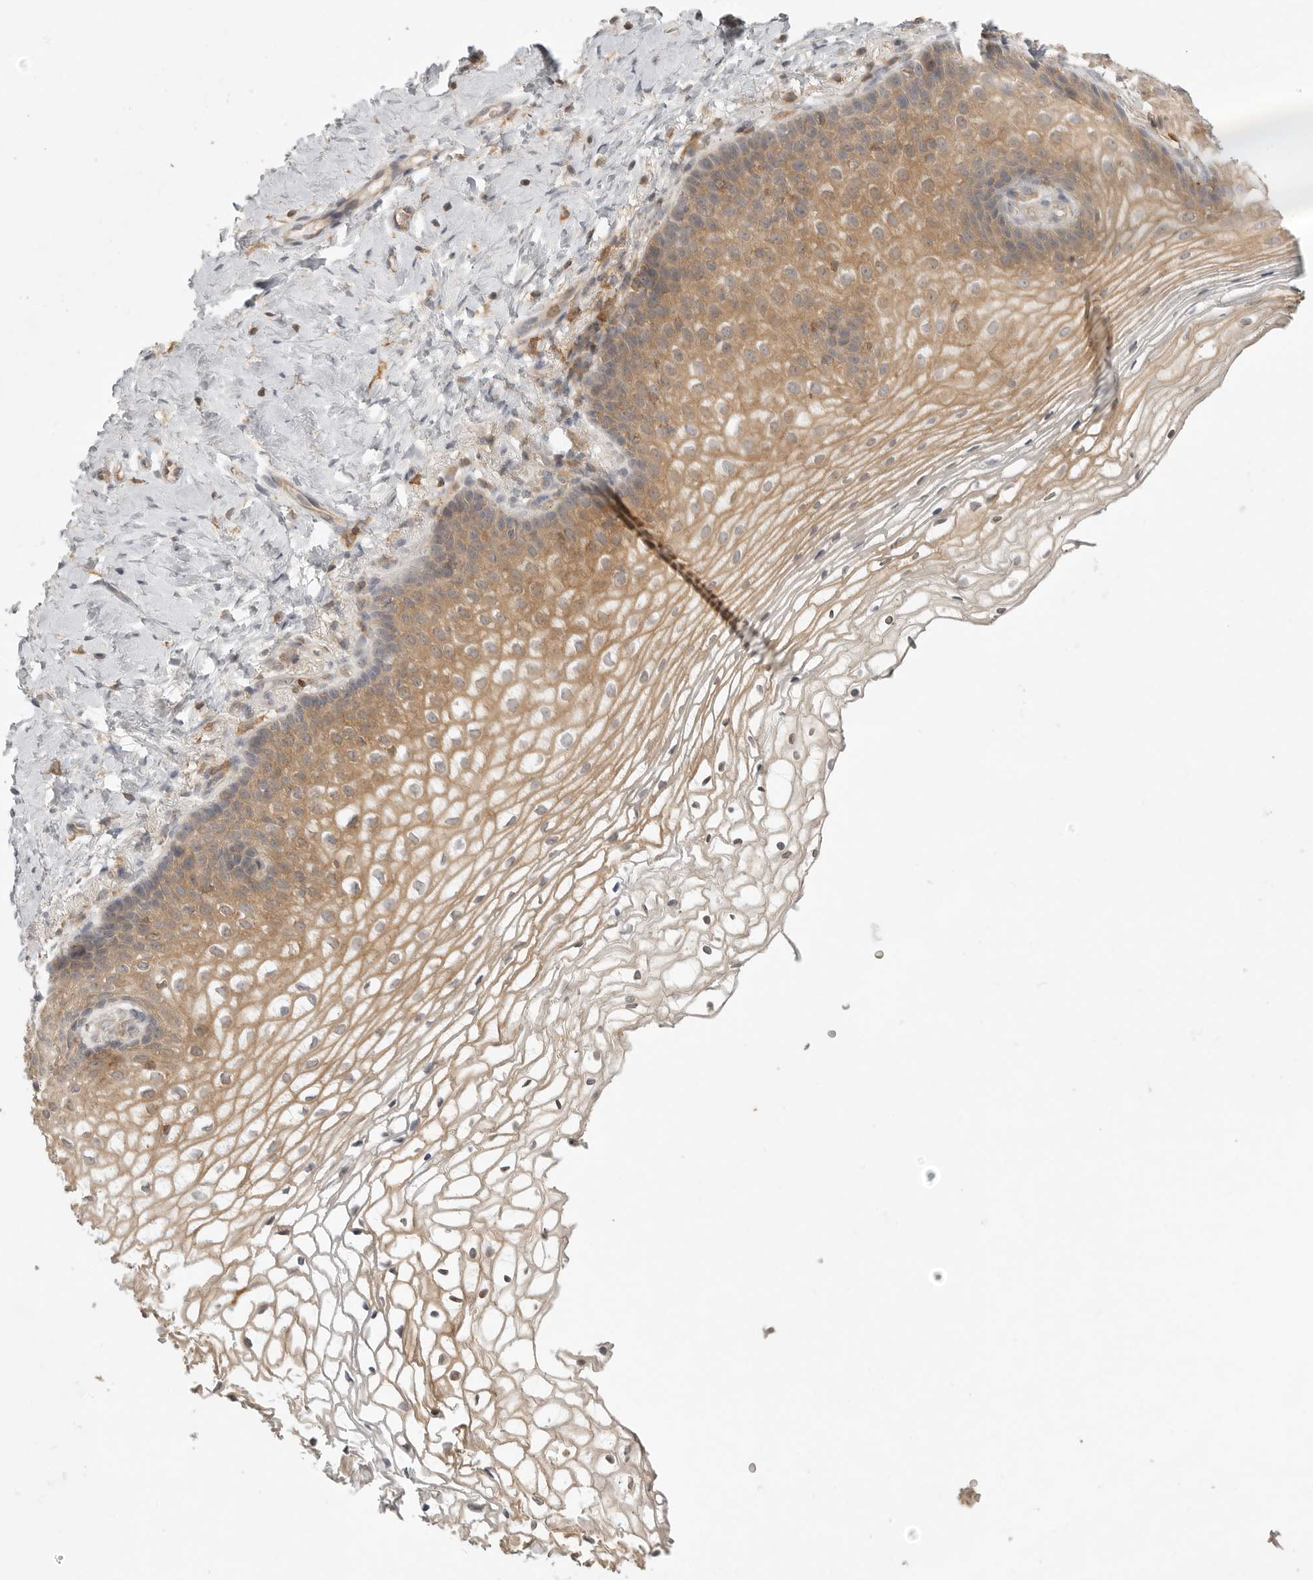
{"staining": {"intensity": "moderate", "quantity": ">75%", "location": "cytoplasmic/membranous"}, "tissue": "vagina", "cell_type": "Squamous epithelial cells", "image_type": "normal", "snomed": [{"axis": "morphology", "description": "Normal tissue, NOS"}, {"axis": "topography", "description": "Vagina"}], "caption": "The image demonstrates a brown stain indicating the presence of a protein in the cytoplasmic/membranous of squamous epithelial cells in vagina. The protein is stained brown, and the nuclei are stained in blue (DAB (3,3'-diaminobenzidine) IHC with brightfield microscopy, high magnification).", "gene": "DBNL", "patient": {"sex": "female", "age": 60}}